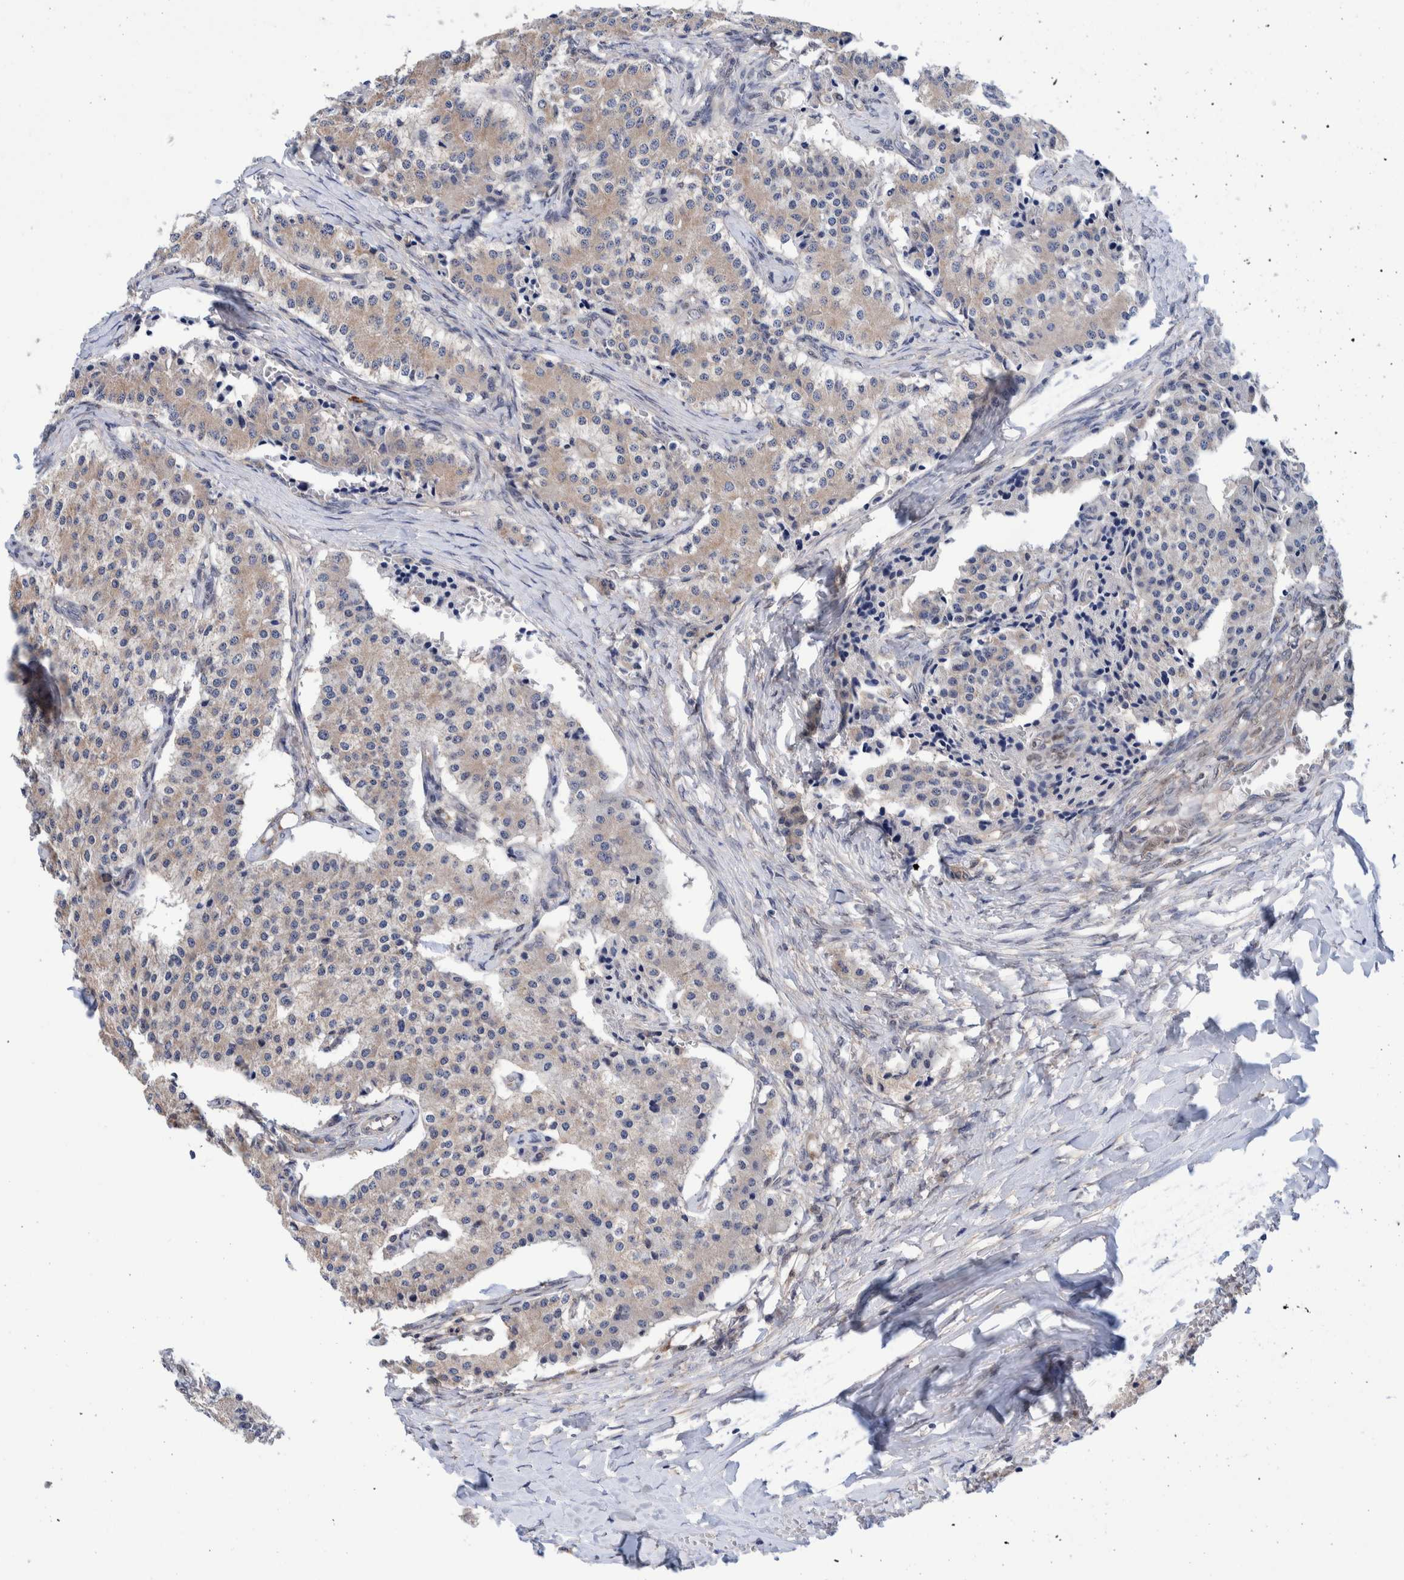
{"staining": {"intensity": "weak", "quantity": "<25%", "location": "cytoplasmic/membranous"}, "tissue": "carcinoid", "cell_type": "Tumor cells", "image_type": "cancer", "snomed": [{"axis": "morphology", "description": "Carcinoid, malignant, NOS"}, {"axis": "topography", "description": "Colon"}], "caption": "Photomicrograph shows no significant protein staining in tumor cells of carcinoid (malignant).", "gene": "PFAS", "patient": {"sex": "female", "age": 52}}